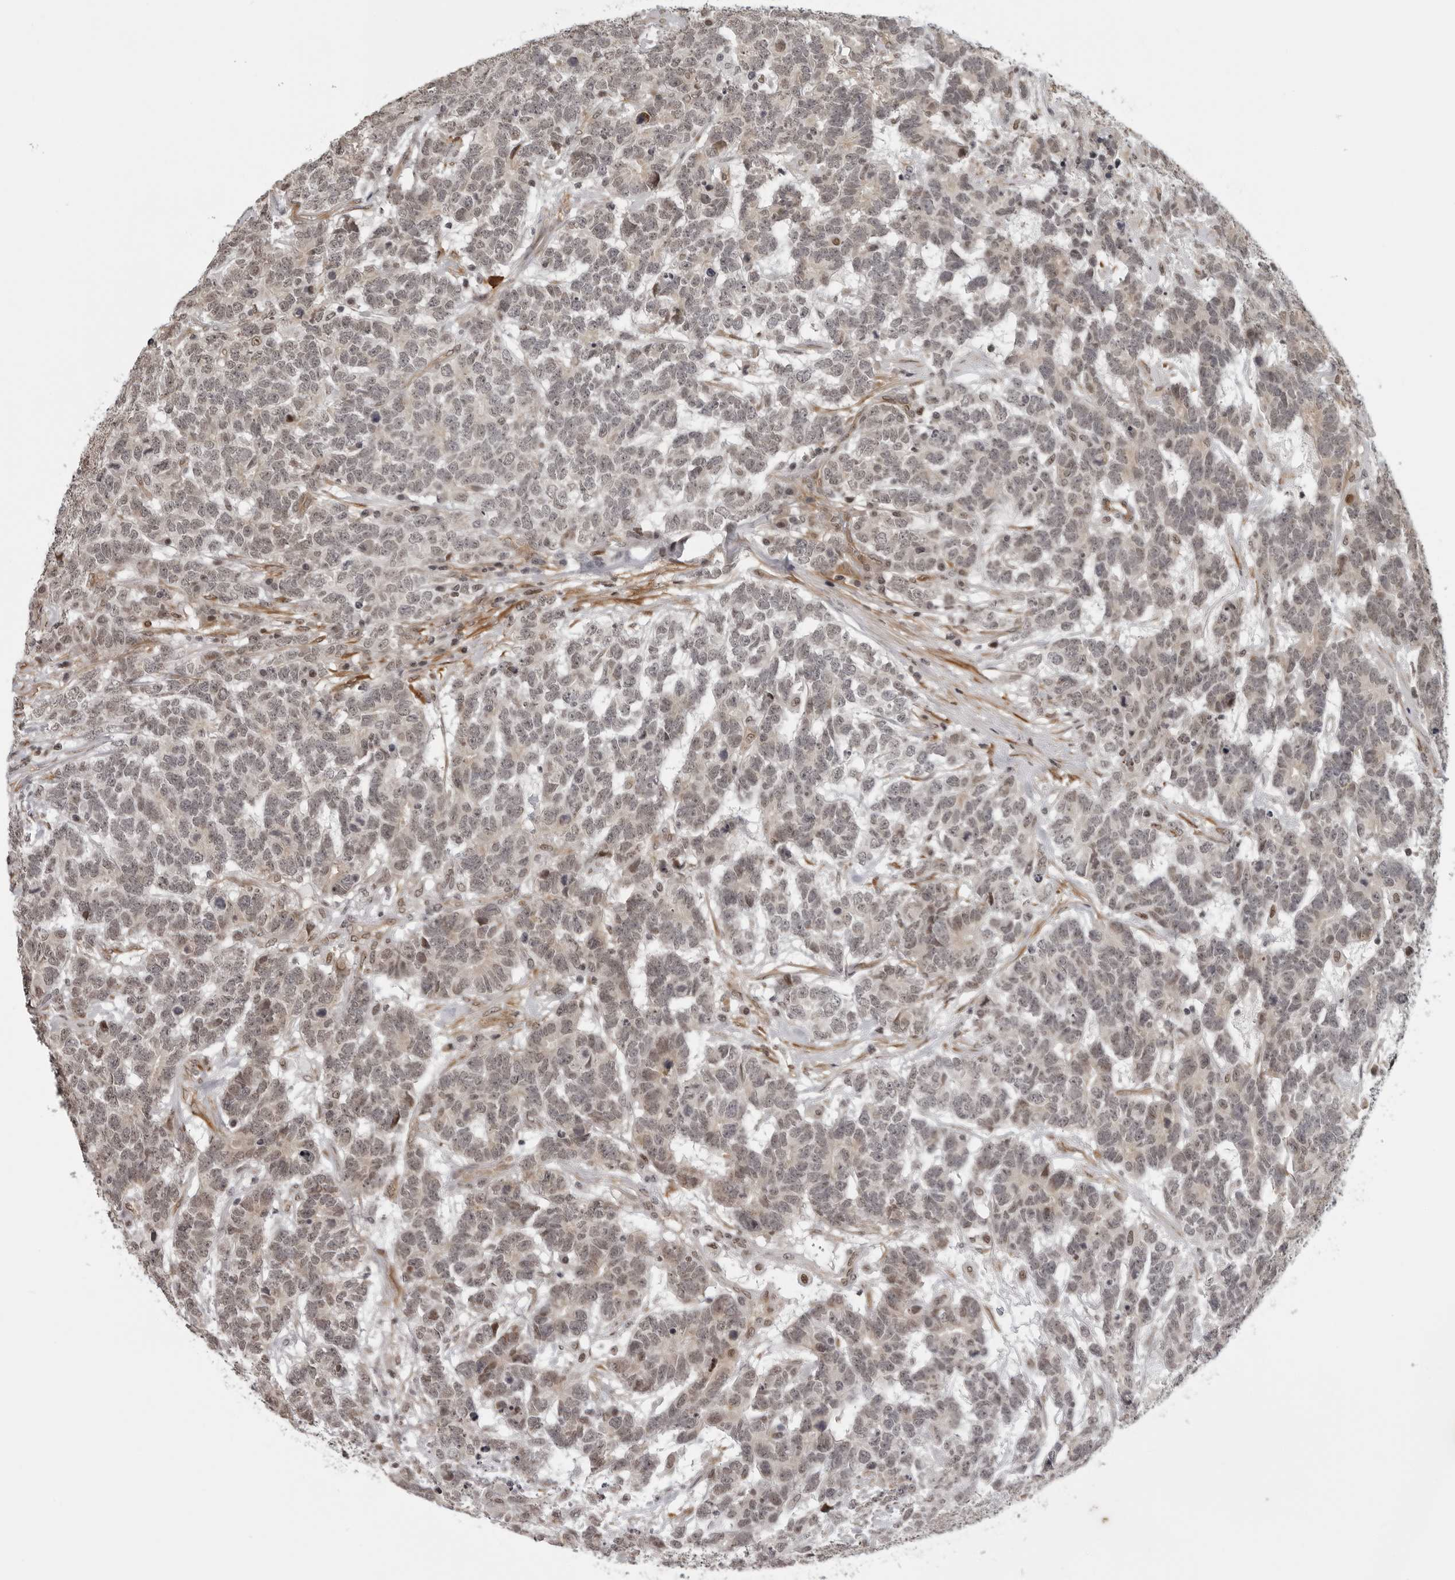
{"staining": {"intensity": "weak", "quantity": "25%-75%", "location": "nuclear"}, "tissue": "testis cancer", "cell_type": "Tumor cells", "image_type": "cancer", "snomed": [{"axis": "morphology", "description": "Carcinoma, Embryonal, NOS"}, {"axis": "topography", "description": "Testis"}], "caption": "Immunohistochemistry (DAB (3,3'-diaminobenzidine)) staining of embryonal carcinoma (testis) displays weak nuclear protein positivity in about 25%-75% of tumor cells.", "gene": "MAF", "patient": {"sex": "male", "age": 26}}